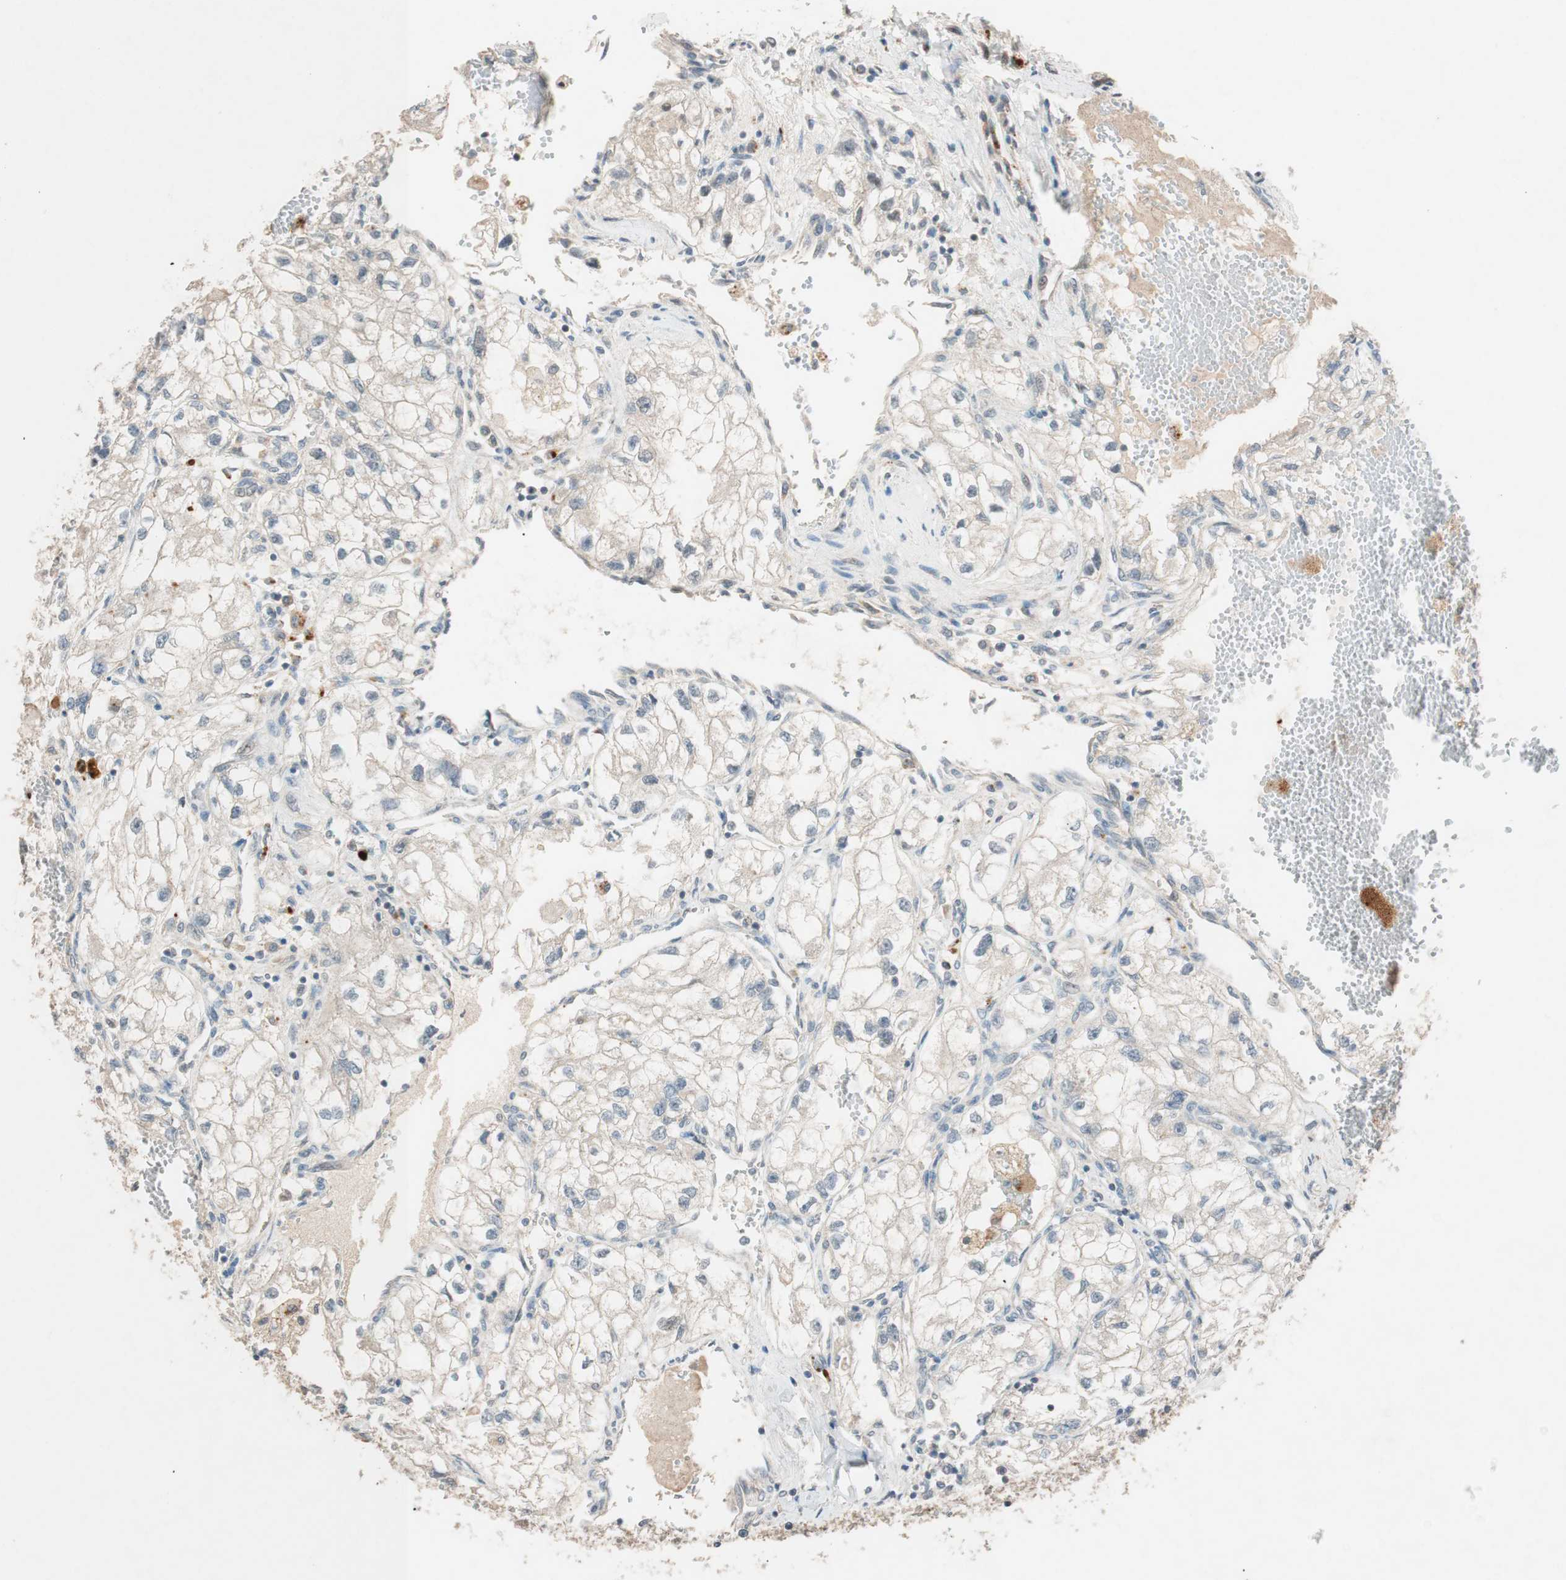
{"staining": {"intensity": "weak", "quantity": ">75%", "location": "cytoplasmic/membranous"}, "tissue": "renal cancer", "cell_type": "Tumor cells", "image_type": "cancer", "snomed": [{"axis": "morphology", "description": "Adenocarcinoma, NOS"}, {"axis": "topography", "description": "Kidney"}], "caption": "Human renal cancer (adenocarcinoma) stained with a brown dye demonstrates weak cytoplasmic/membranous positive positivity in about >75% of tumor cells.", "gene": "GLB1", "patient": {"sex": "female", "age": 70}}